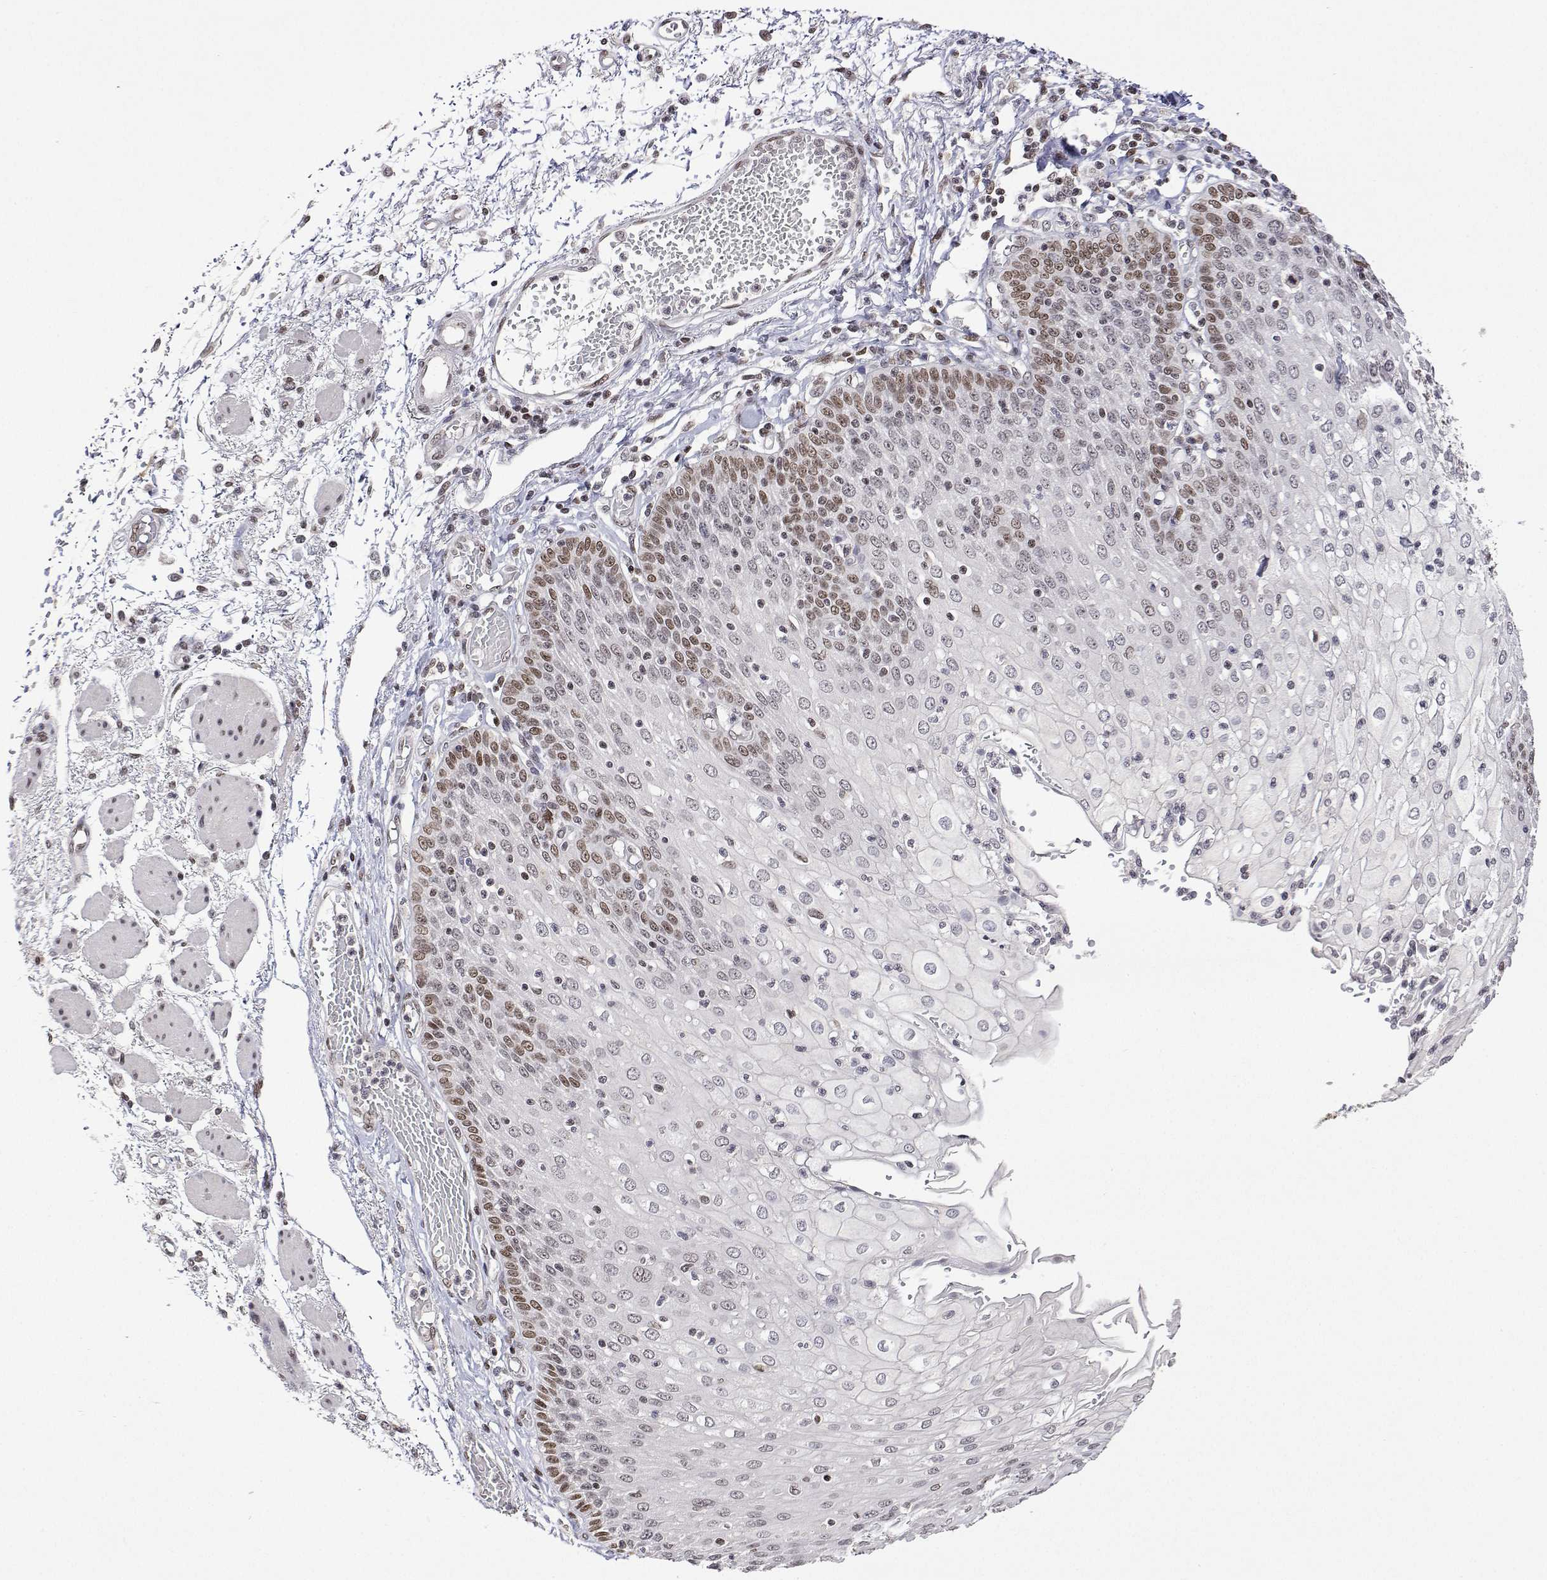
{"staining": {"intensity": "moderate", "quantity": "<25%", "location": "nuclear"}, "tissue": "esophagus", "cell_type": "Squamous epithelial cells", "image_type": "normal", "snomed": [{"axis": "morphology", "description": "Normal tissue, NOS"}, {"axis": "morphology", "description": "Adenocarcinoma, NOS"}, {"axis": "topography", "description": "Esophagus"}], "caption": "A micrograph of human esophagus stained for a protein shows moderate nuclear brown staining in squamous epithelial cells.", "gene": "XPC", "patient": {"sex": "male", "age": 81}}